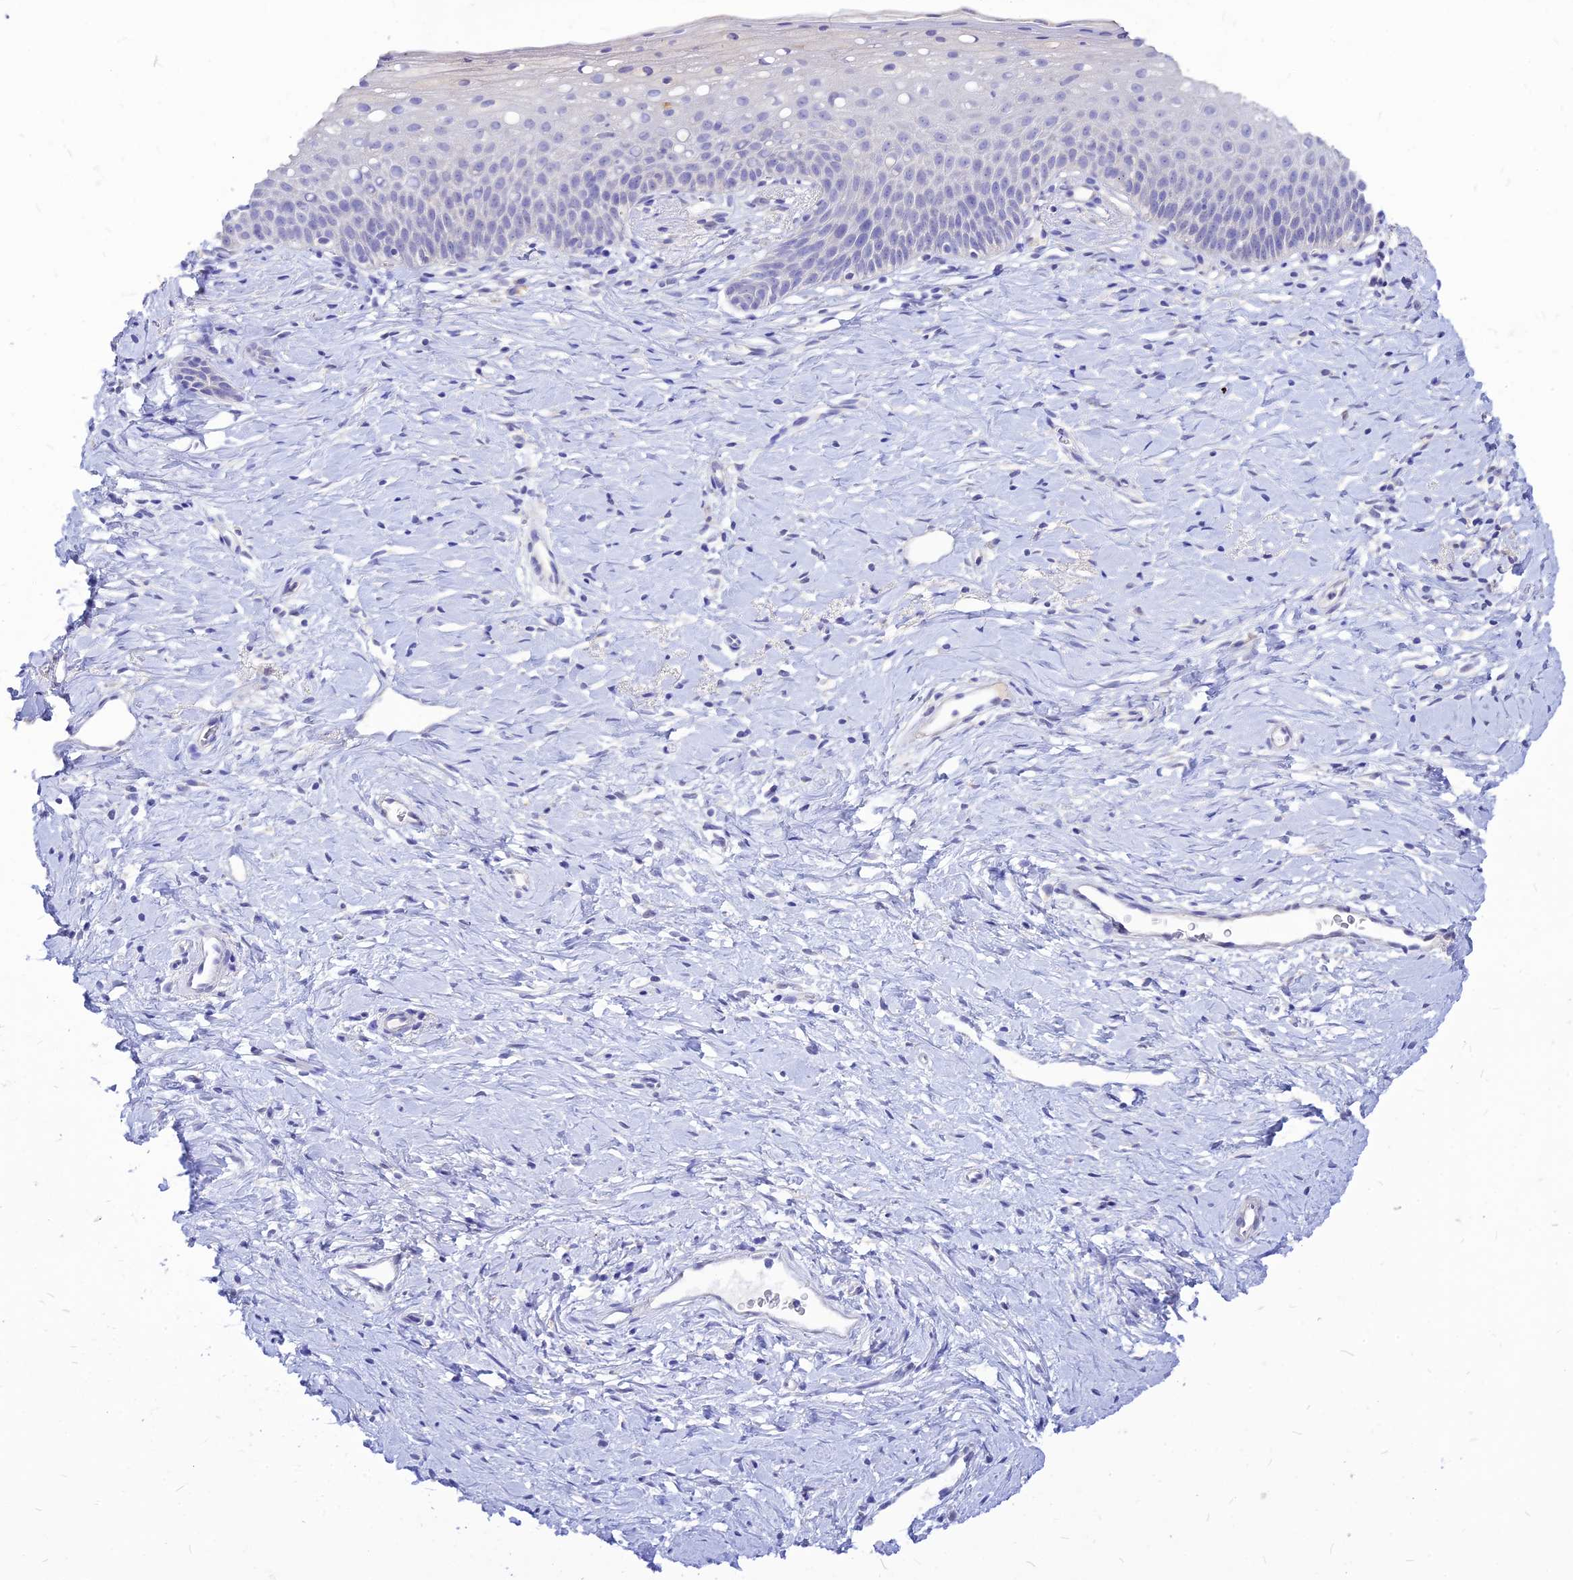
{"staining": {"intensity": "negative", "quantity": "none", "location": "none"}, "tissue": "cervix", "cell_type": "Glandular cells", "image_type": "normal", "snomed": [{"axis": "morphology", "description": "Normal tissue, NOS"}, {"axis": "topography", "description": "Cervix"}], "caption": "This is an IHC image of benign cervix. There is no expression in glandular cells.", "gene": "CZIB", "patient": {"sex": "female", "age": 36}}